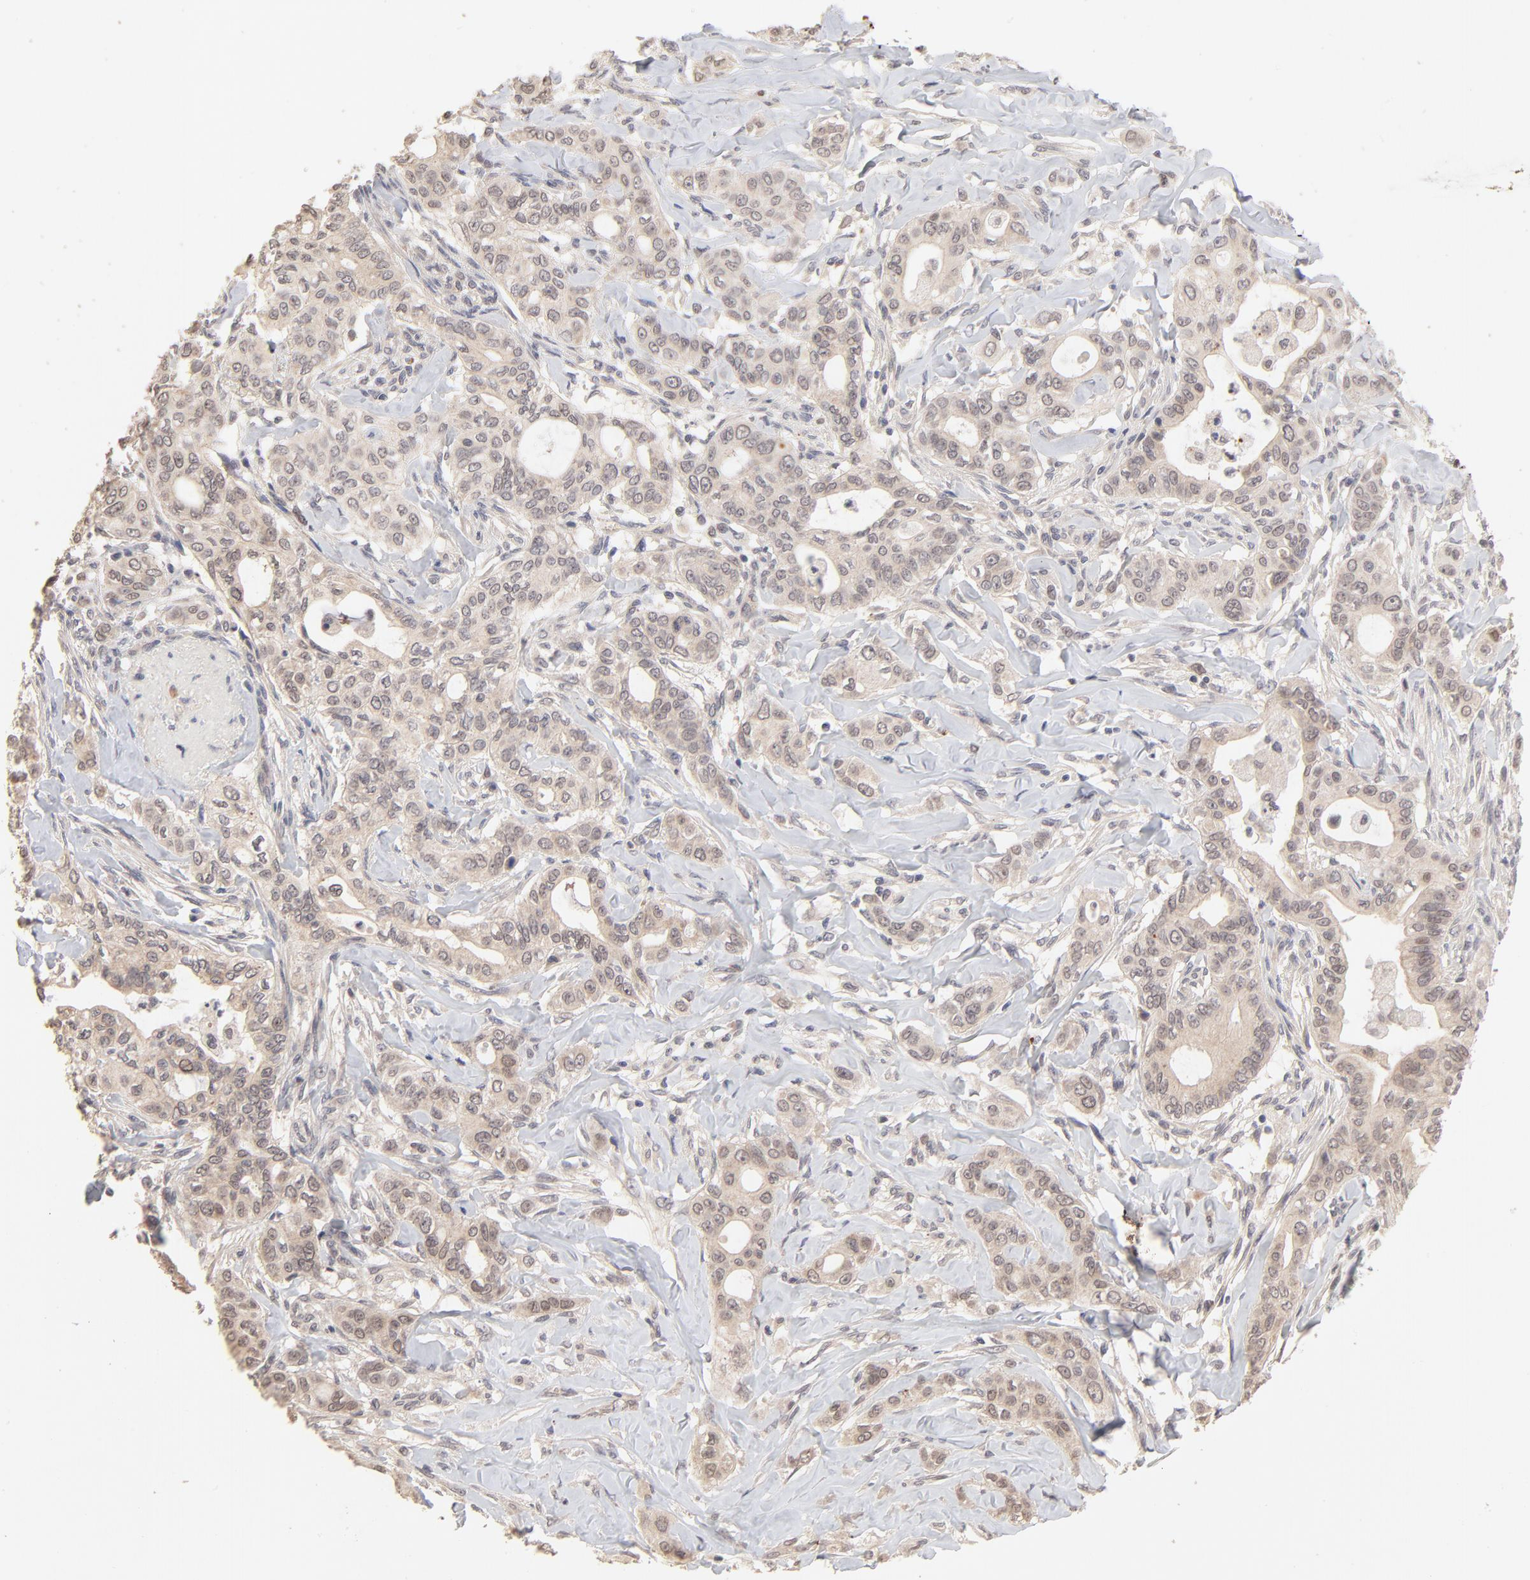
{"staining": {"intensity": "weak", "quantity": "25%-75%", "location": "cytoplasmic/membranous,nuclear"}, "tissue": "liver cancer", "cell_type": "Tumor cells", "image_type": "cancer", "snomed": [{"axis": "morphology", "description": "Cholangiocarcinoma"}, {"axis": "topography", "description": "Liver"}], "caption": "A low amount of weak cytoplasmic/membranous and nuclear positivity is identified in approximately 25%-75% of tumor cells in liver cancer tissue. Using DAB (3,3'-diaminobenzidine) (brown) and hematoxylin (blue) stains, captured at high magnification using brightfield microscopy.", "gene": "MSL2", "patient": {"sex": "female", "age": 67}}